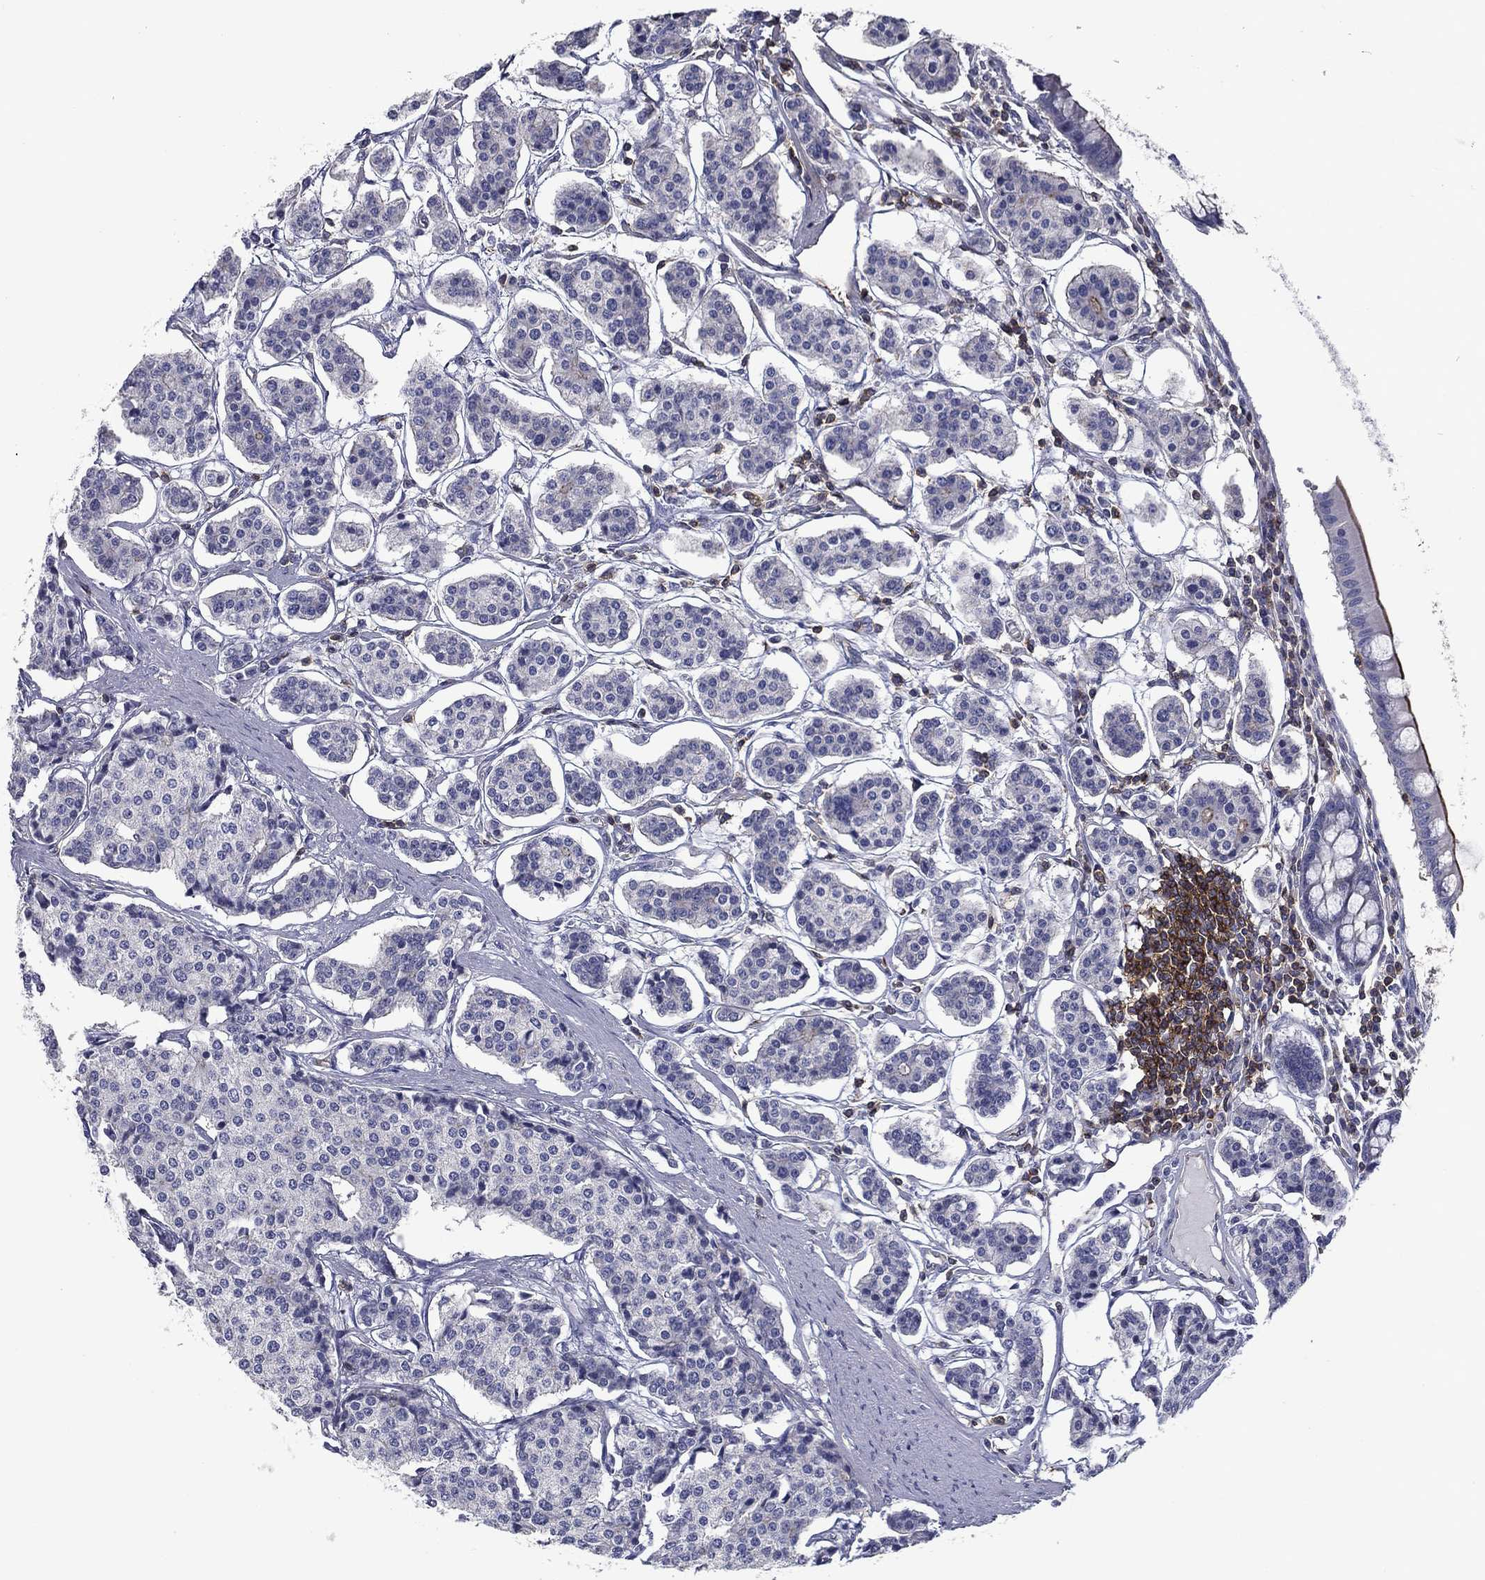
{"staining": {"intensity": "negative", "quantity": "none", "location": "none"}, "tissue": "carcinoid", "cell_type": "Tumor cells", "image_type": "cancer", "snomed": [{"axis": "morphology", "description": "Carcinoid, malignant, NOS"}, {"axis": "topography", "description": "Small intestine"}], "caption": "Tumor cells are negative for protein expression in human carcinoid.", "gene": "SIT1", "patient": {"sex": "female", "age": 65}}